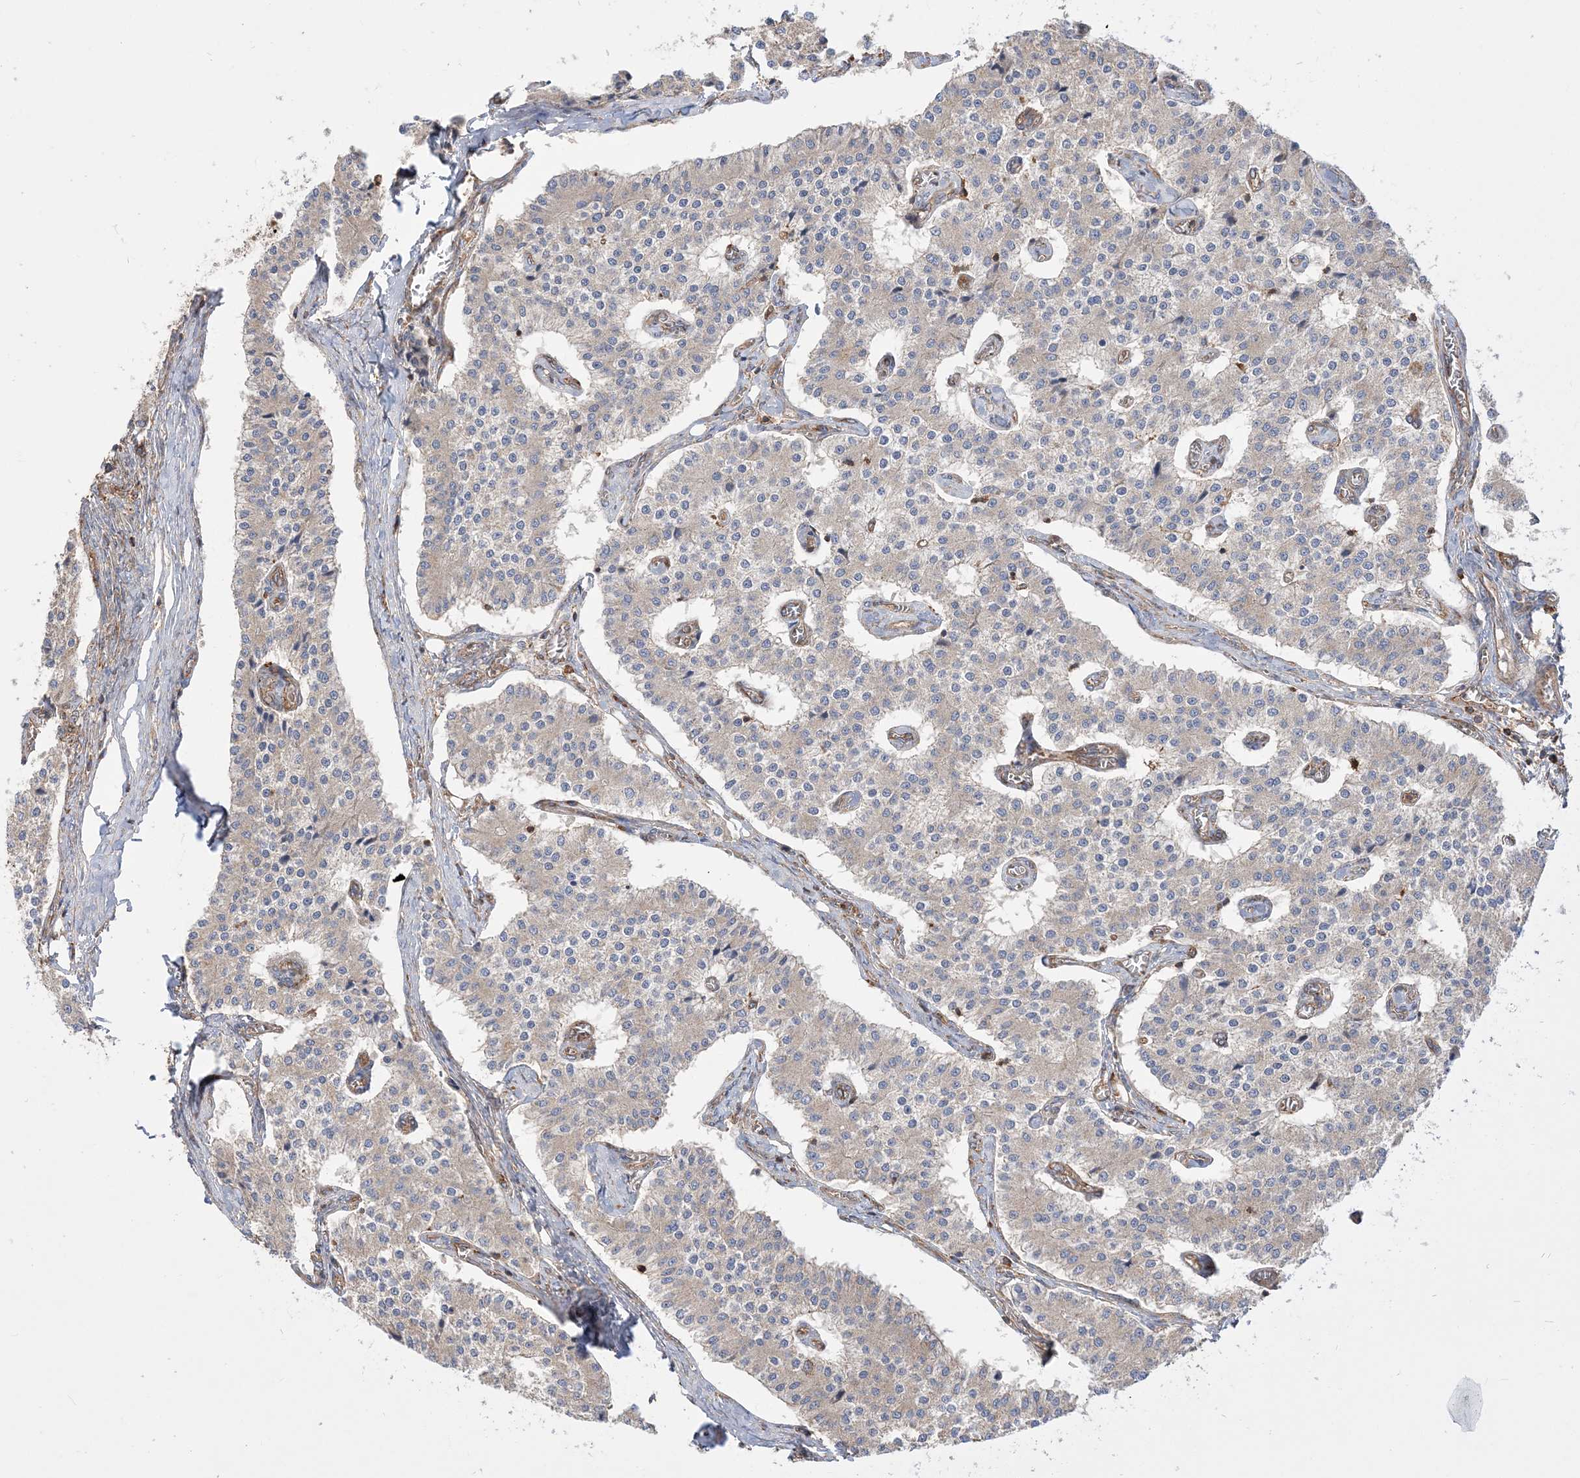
{"staining": {"intensity": "weak", "quantity": "25%-75%", "location": "cytoplasmic/membranous"}, "tissue": "carcinoid", "cell_type": "Tumor cells", "image_type": "cancer", "snomed": [{"axis": "morphology", "description": "Carcinoid, malignant, NOS"}, {"axis": "topography", "description": "Colon"}], "caption": "Weak cytoplasmic/membranous protein positivity is seen in about 25%-75% of tumor cells in carcinoid (malignant).", "gene": "TBC1D5", "patient": {"sex": "female", "age": 52}}